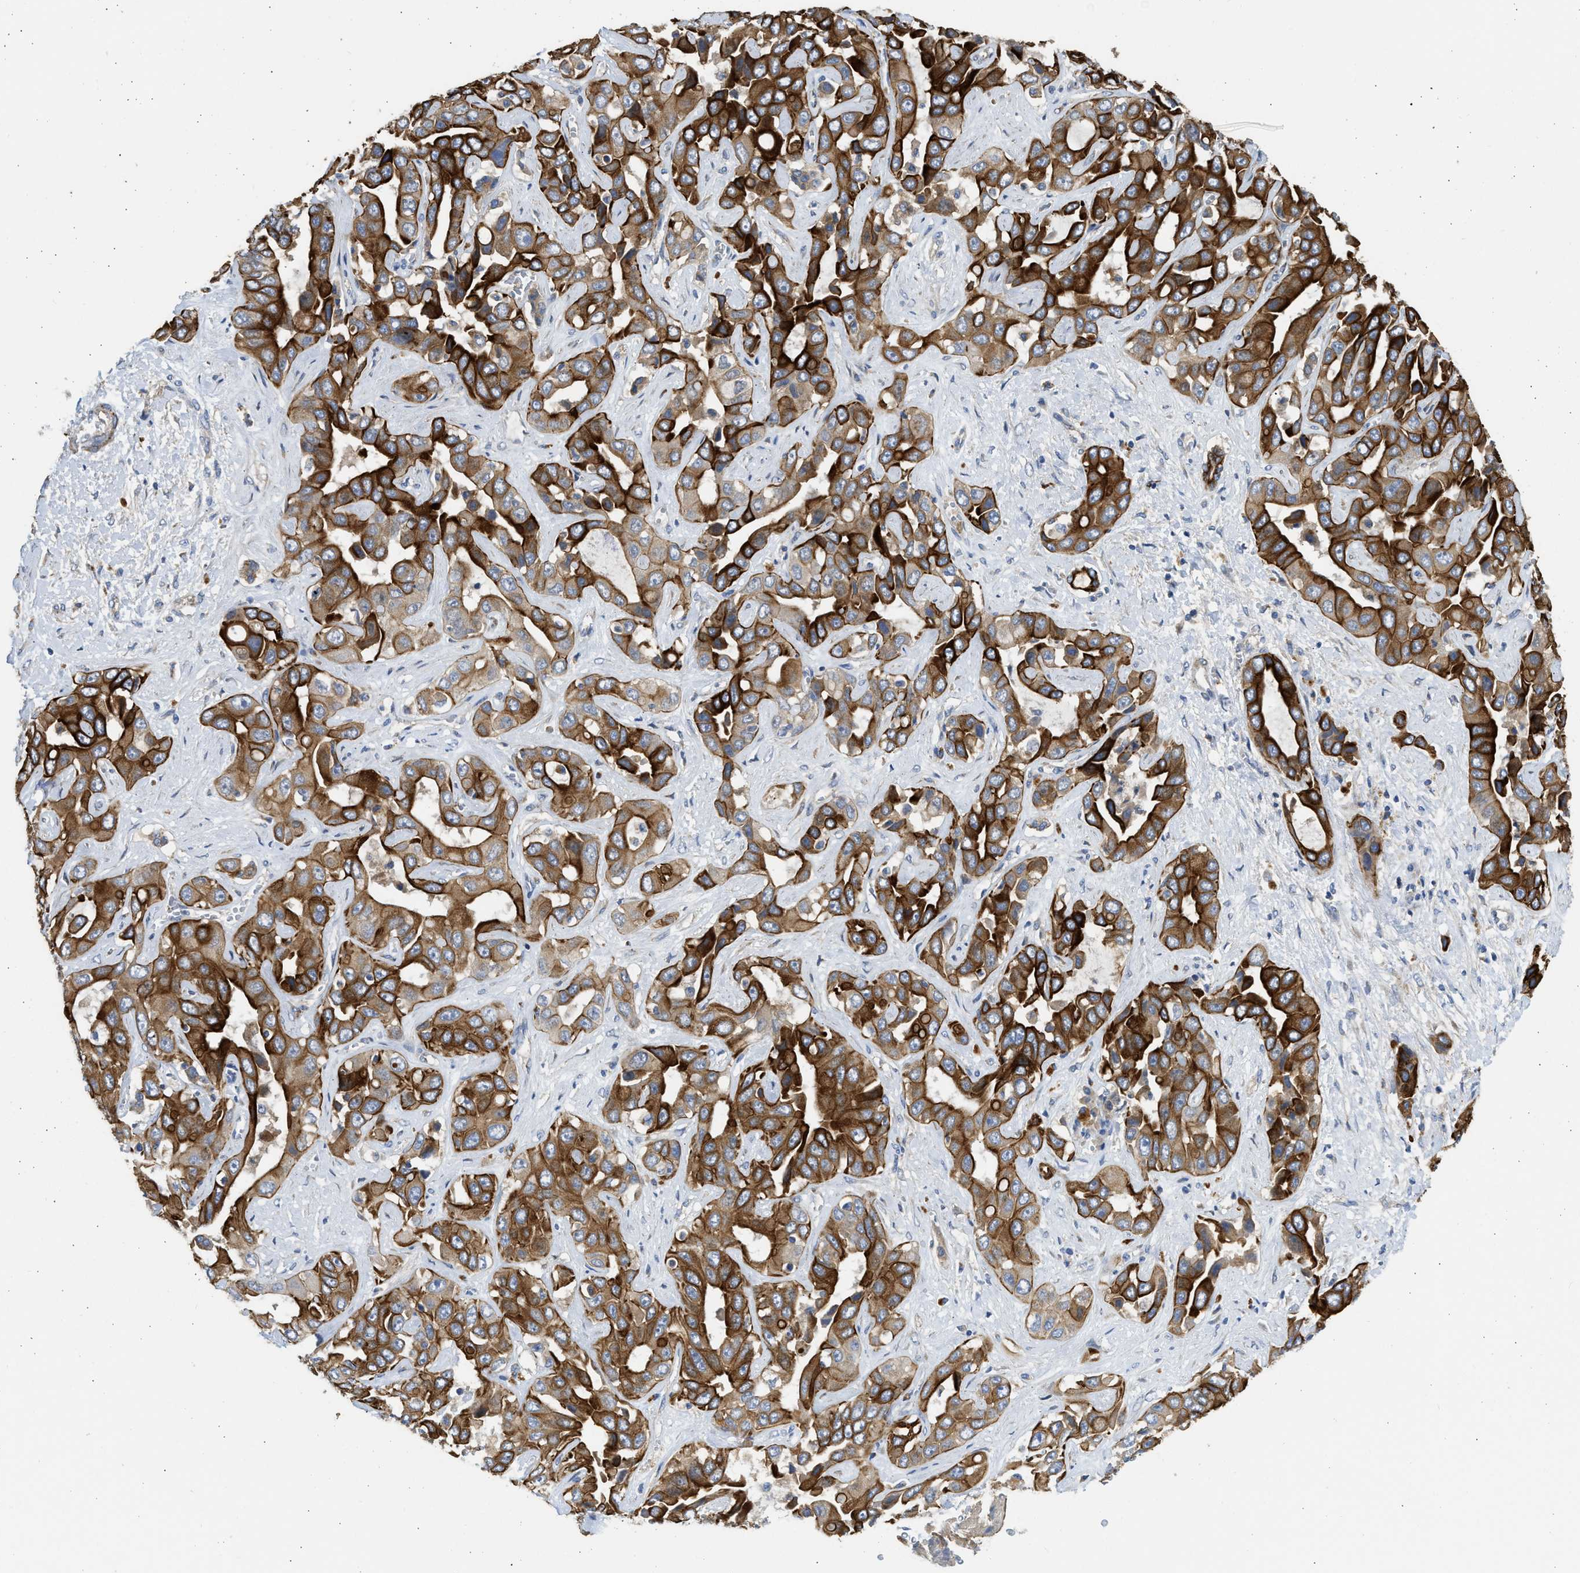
{"staining": {"intensity": "strong", "quantity": ">75%", "location": "cytoplasmic/membranous"}, "tissue": "liver cancer", "cell_type": "Tumor cells", "image_type": "cancer", "snomed": [{"axis": "morphology", "description": "Cholangiocarcinoma"}, {"axis": "topography", "description": "Liver"}], "caption": "Immunohistochemistry (IHC) histopathology image of neoplastic tissue: liver cholangiocarcinoma stained using immunohistochemistry shows high levels of strong protein expression localized specifically in the cytoplasmic/membranous of tumor cells, appearing as a cytoplasmic/membranous brown color.", "gene": "CSRNP2", "patient": {"sex": "female", "age": 52}}